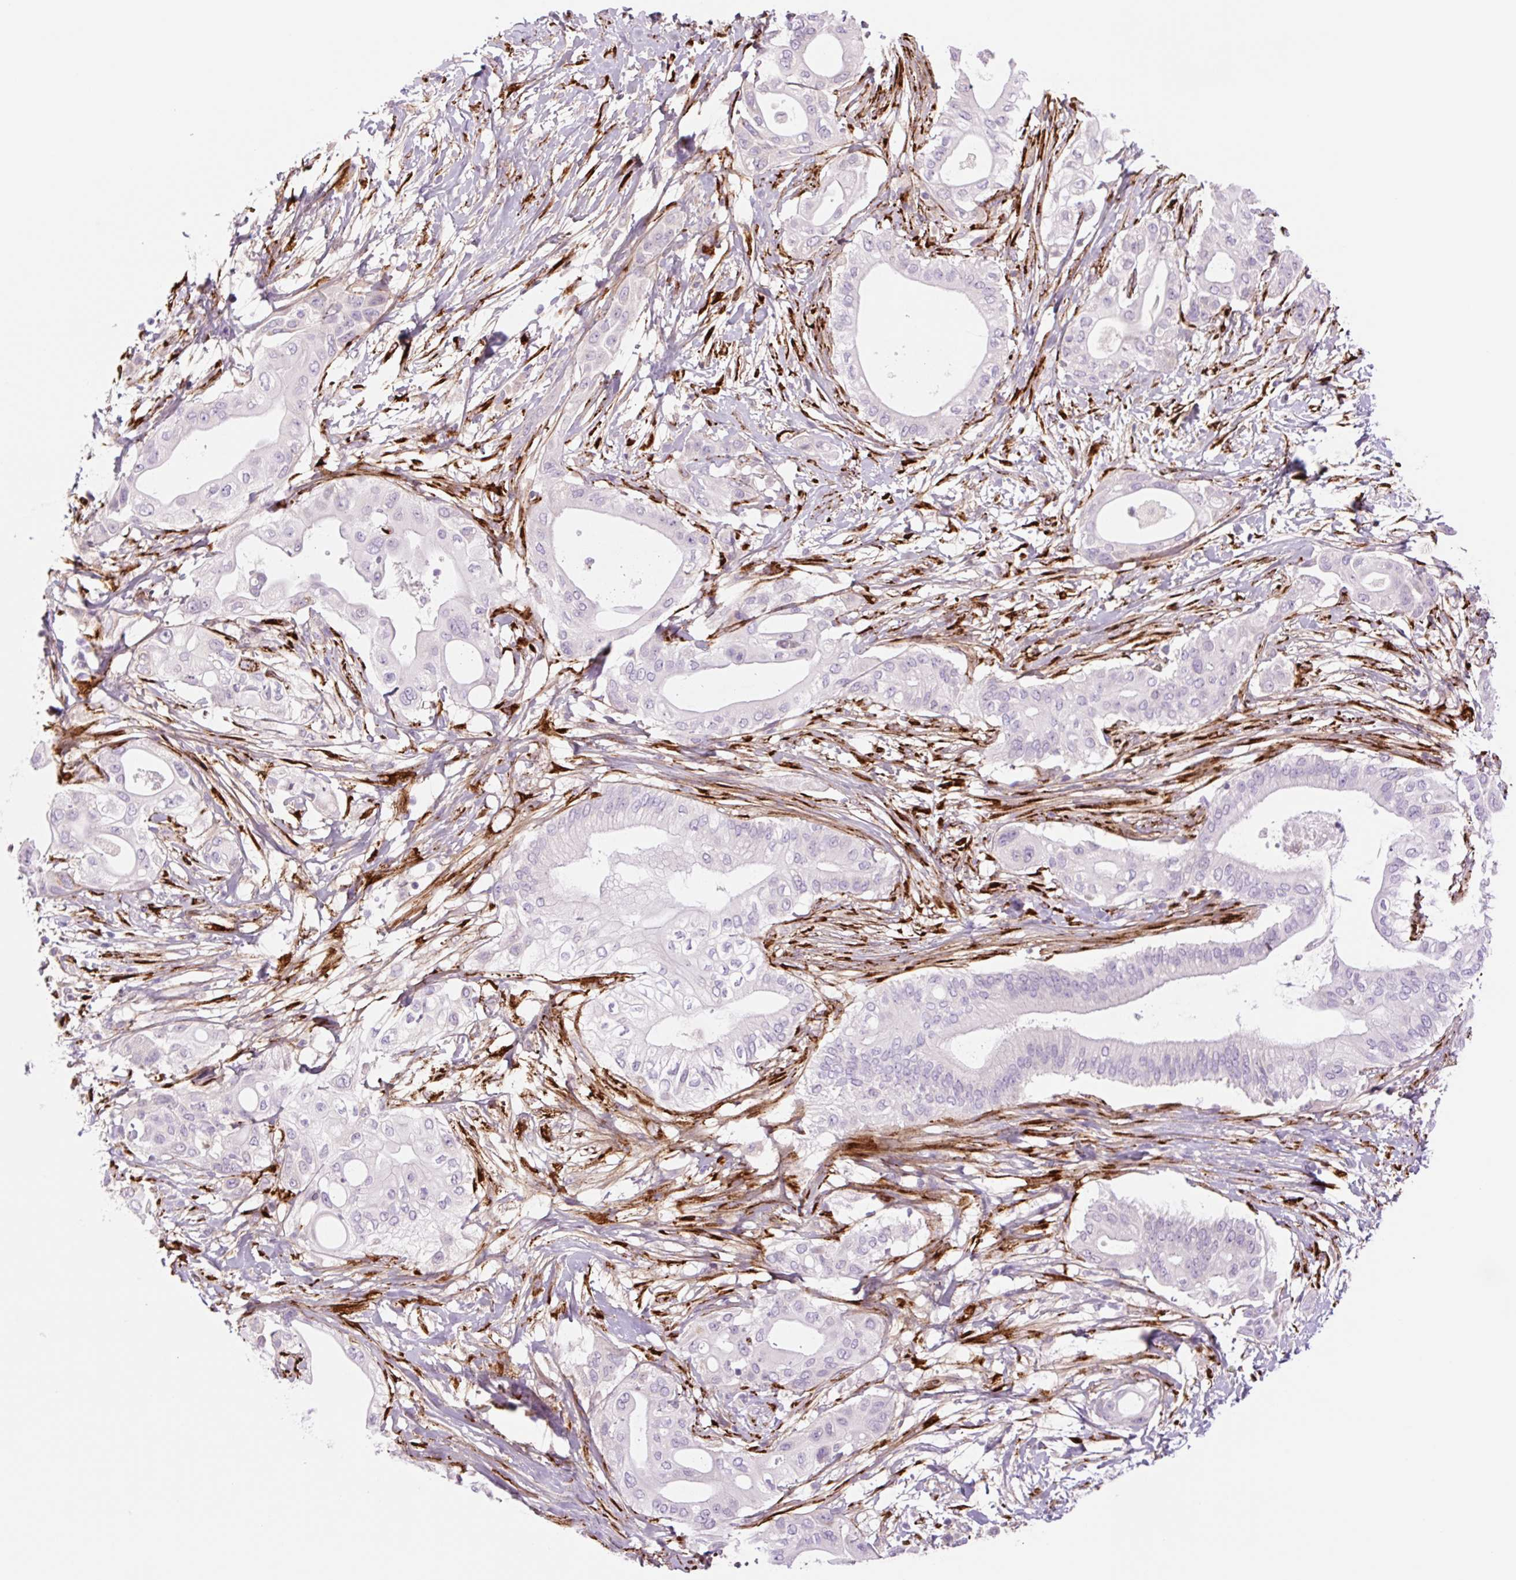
{"staining": {"intensity": "negative", "quantity": "none", "location": "none"}, "tissue": "pancreatic cancer", "cell_type": "Tumor cells", "image_type": "cancer", "snomed": [{"axis": "morphology", "description": "Adenocarcinoma, NOS"}, {"axis": "topography", "description": "Pancreas"}], "caption": "Tumor cells show no significant protein staining in pancreatic cancer (adenocarcinoma). The staining is performed using DAB brown chromogen with nuclei counter-stained in using hematoxylin.", "gene": "COL5A1", "patient": {"sex": "male", "age": 68}}